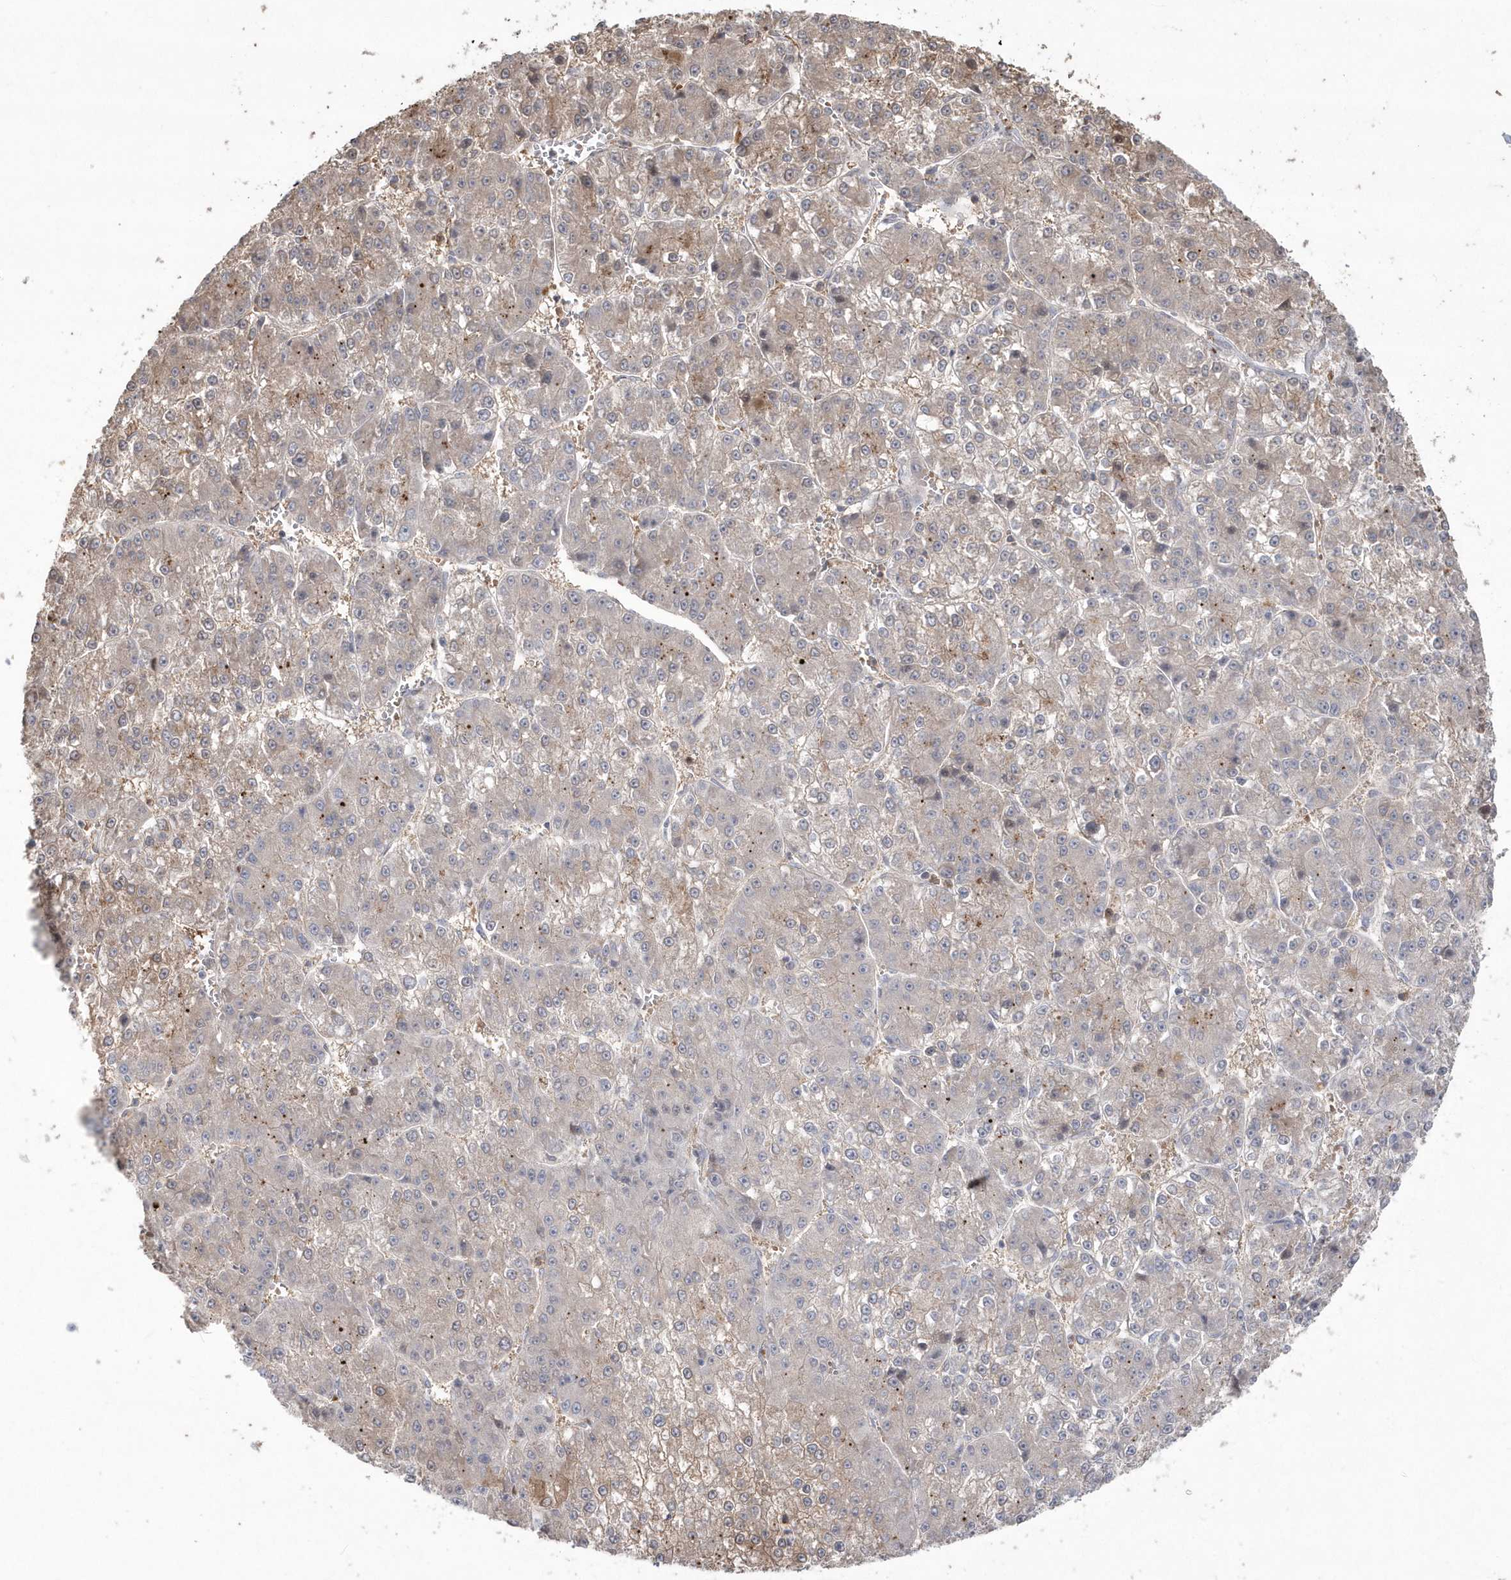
{"staining": {"intensity": "weak", "quantity": "<25%", "location": "cytoplasmic/membranous"}, "tissue": "liver cancer", "cell_type": "Tumor cells", "image_type": "cancer", "snomed": [{"axis": "morphology", "description": "Carcinoma, Hepatocellular, NOS"}, {"axis": "topography", "description": "Liver"}], "caption": "Tumor cells are negative for brown protein staining in hepatocellular carcinoma (liver).", "gene": "GEMIN6", "patient": {"sex": "female", "age": 73}}